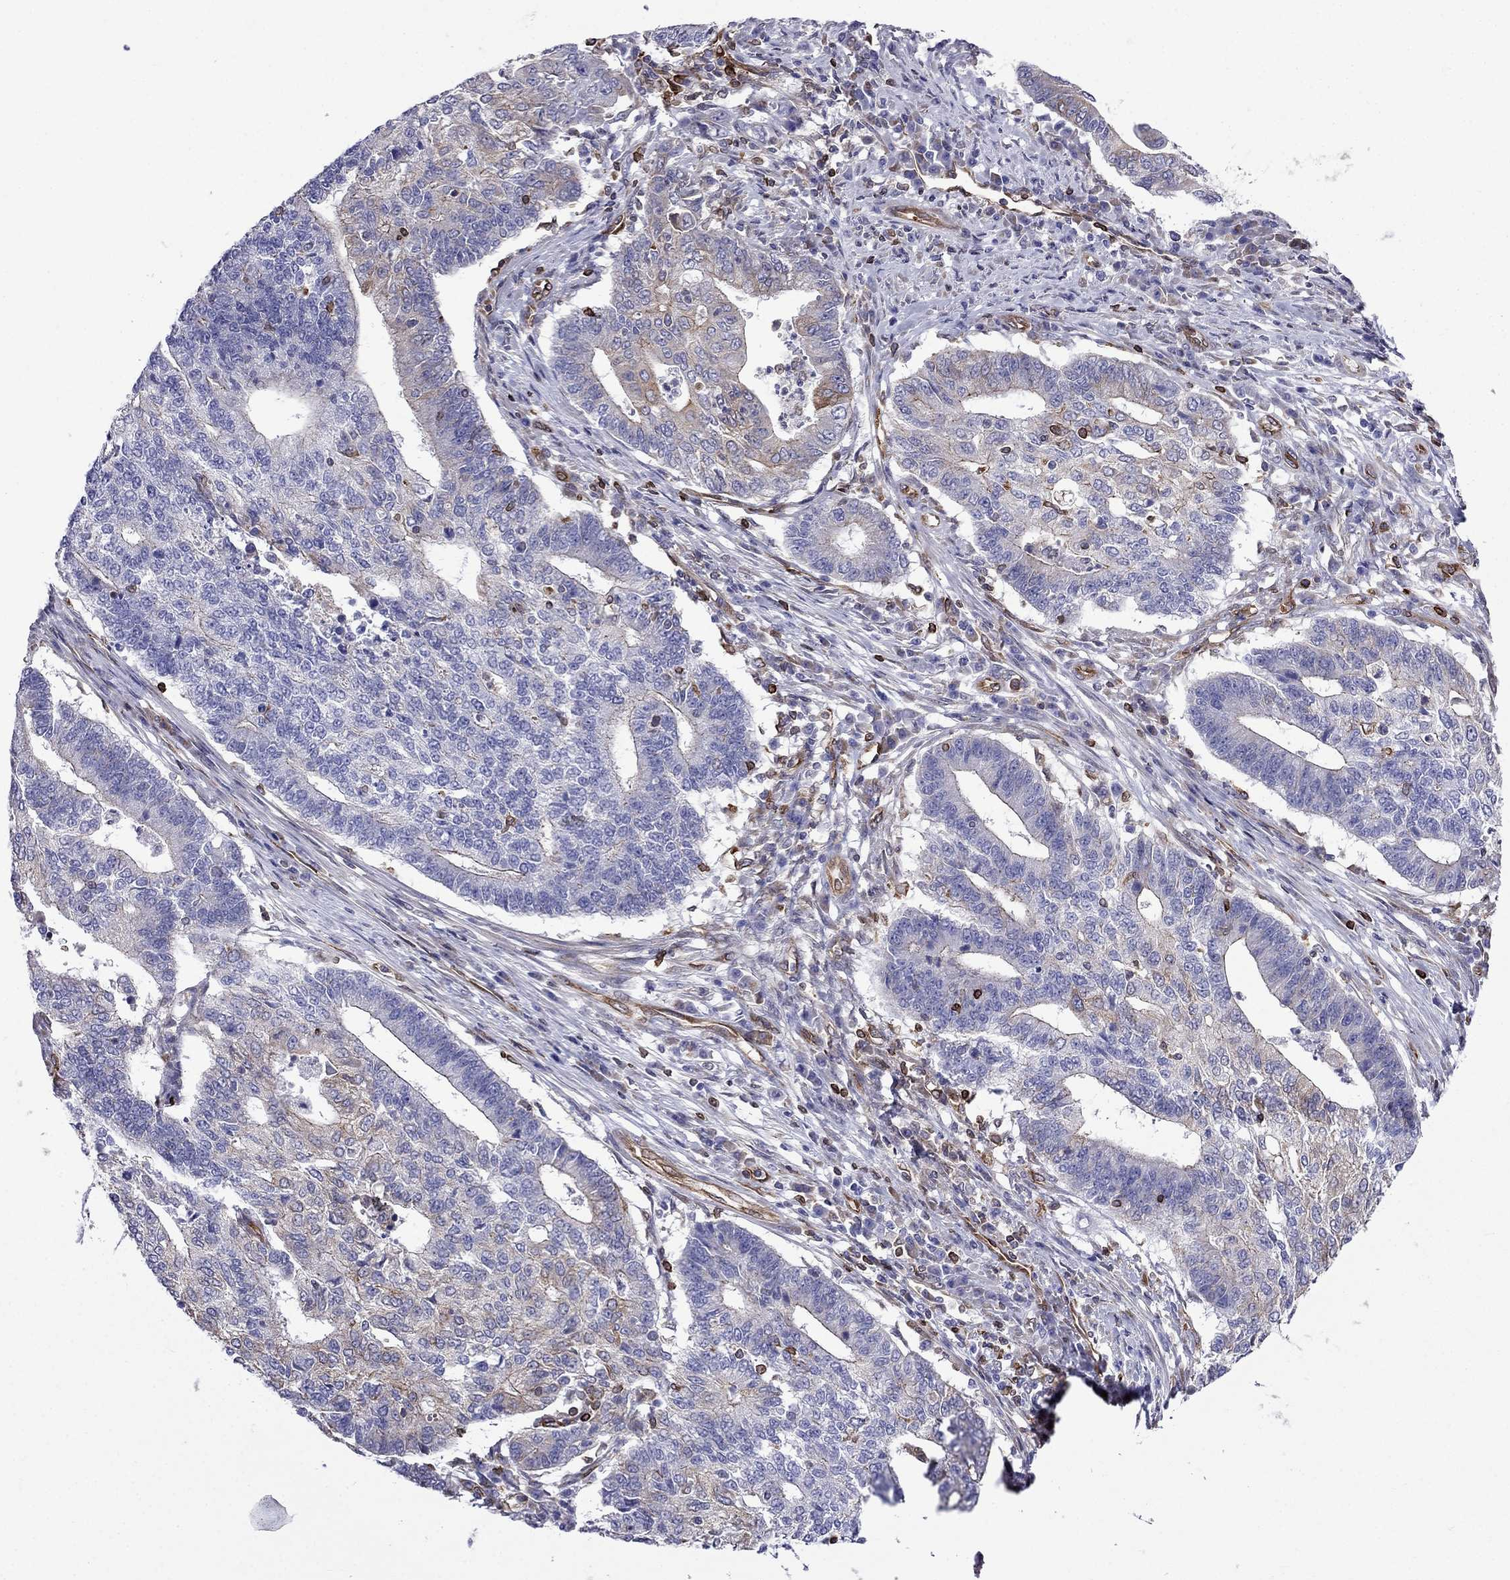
{"staining": {"intensity": "weak", "quantity": "<25%", "location": "cytoplasmic/membranous"}, "tissue": "endometrial cancer", "cell_type": "Tumor cells", "image_type": "cancer", "snomed": [{"axis": "morphology", "description": "Adenocarcinoma, NOS"}, {"axis": "topography", "description": "Uterus"}, {"axis": "topography", "description": "Endometrium"}], "caption": "A high-resolution image shows immunohistochemistry staining of endometrial adenocarcinoma, which reveals no significant positivity in tumor cells.", "gene": "GNAL", "patient": {"sex": "female", "age": 54}}